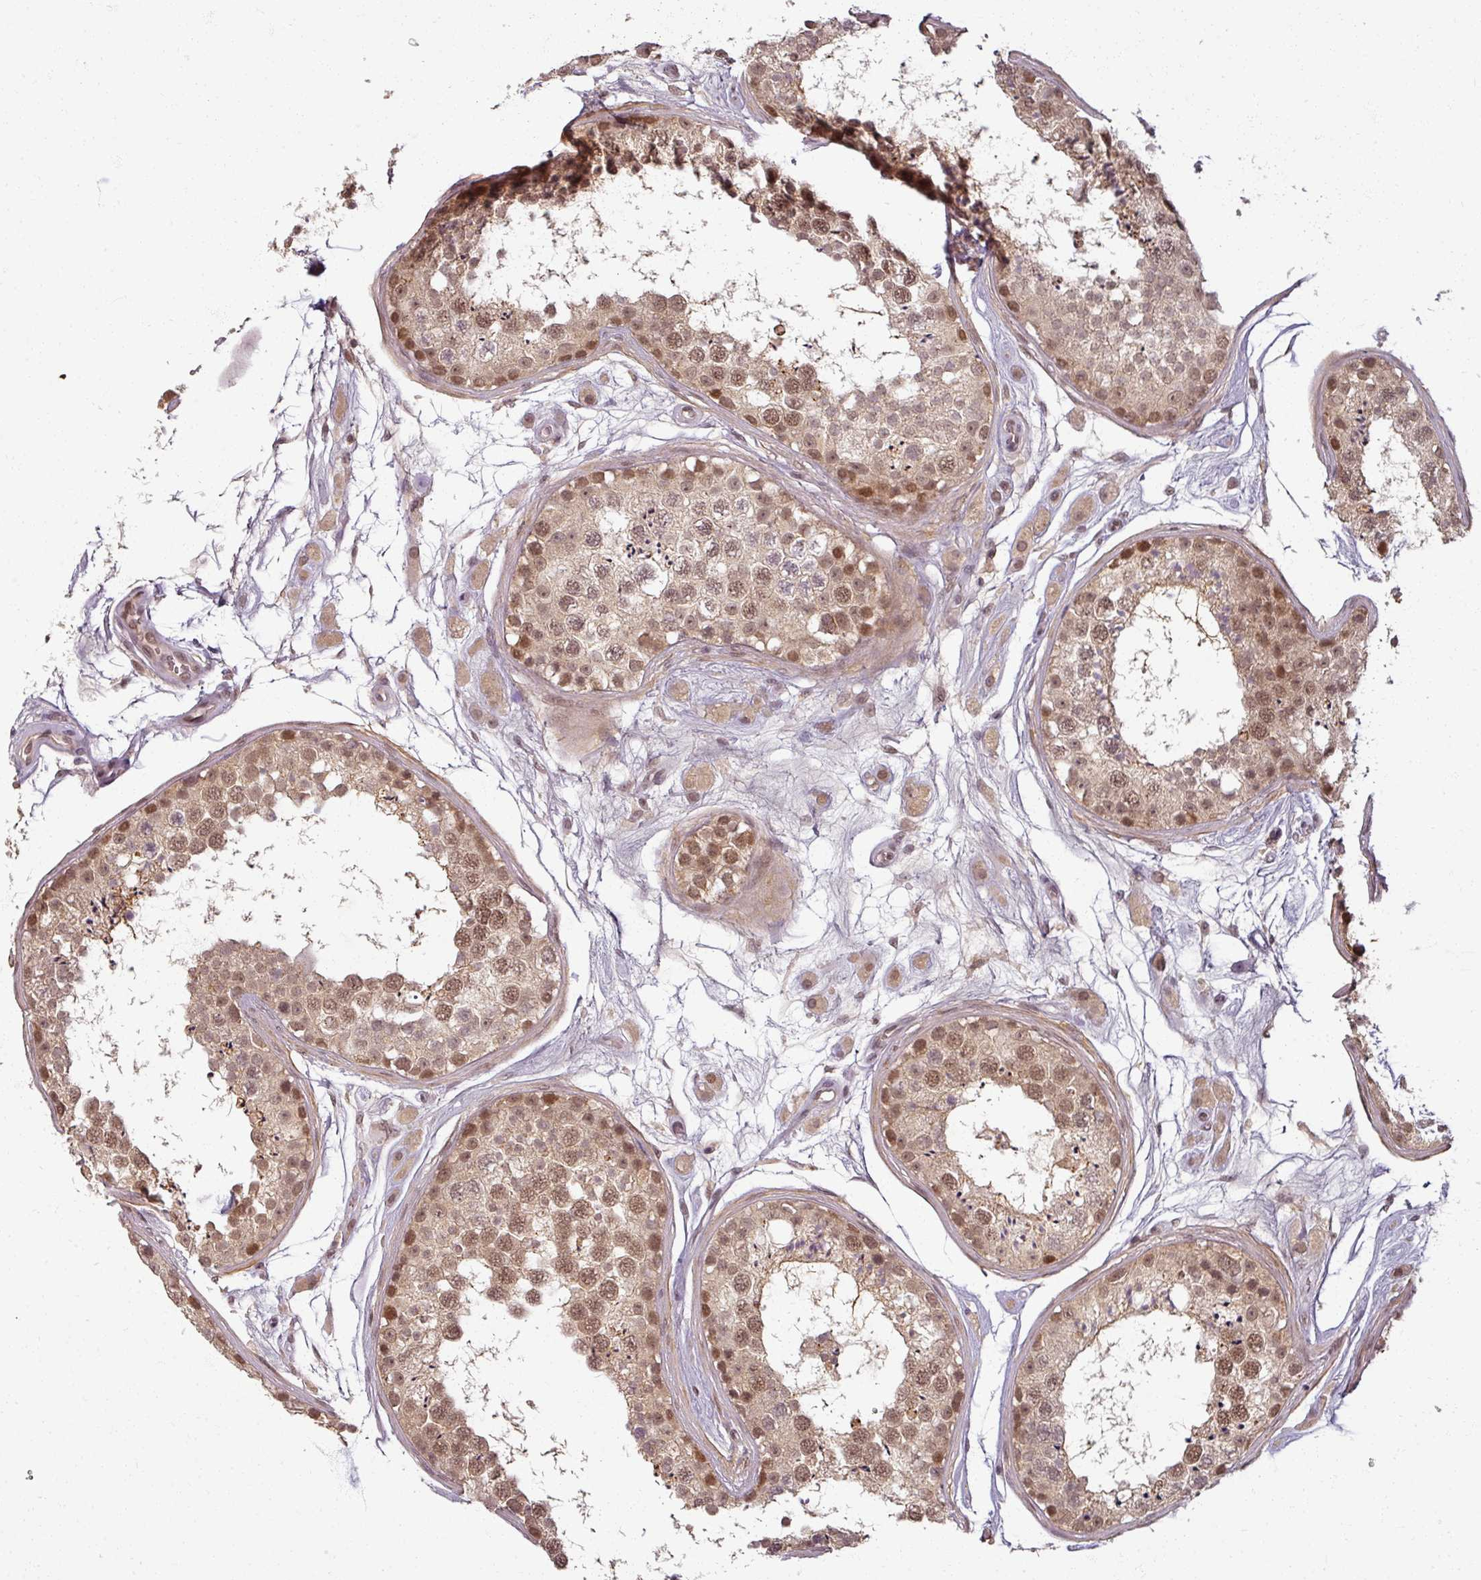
{"staining": {"intensity": "moderate", "quantity": ">75%", "location": "nuclear"}, "tissue": "testis", "cell_type": "Cells in seminiferous ducts", "image_type": "normal", "snomed": [{"axis": "morphology", "description": "Normal tissue, NOS"}, {"axis": "topography", "description": "Testis"}], "caption": "A brown stain highlights moderate nuclear expression of a protein in cells in seminiferous ducts of unremarkable human testis.", "gene": "POLR2G", "patient": {"sex": "male", "age": 25}}